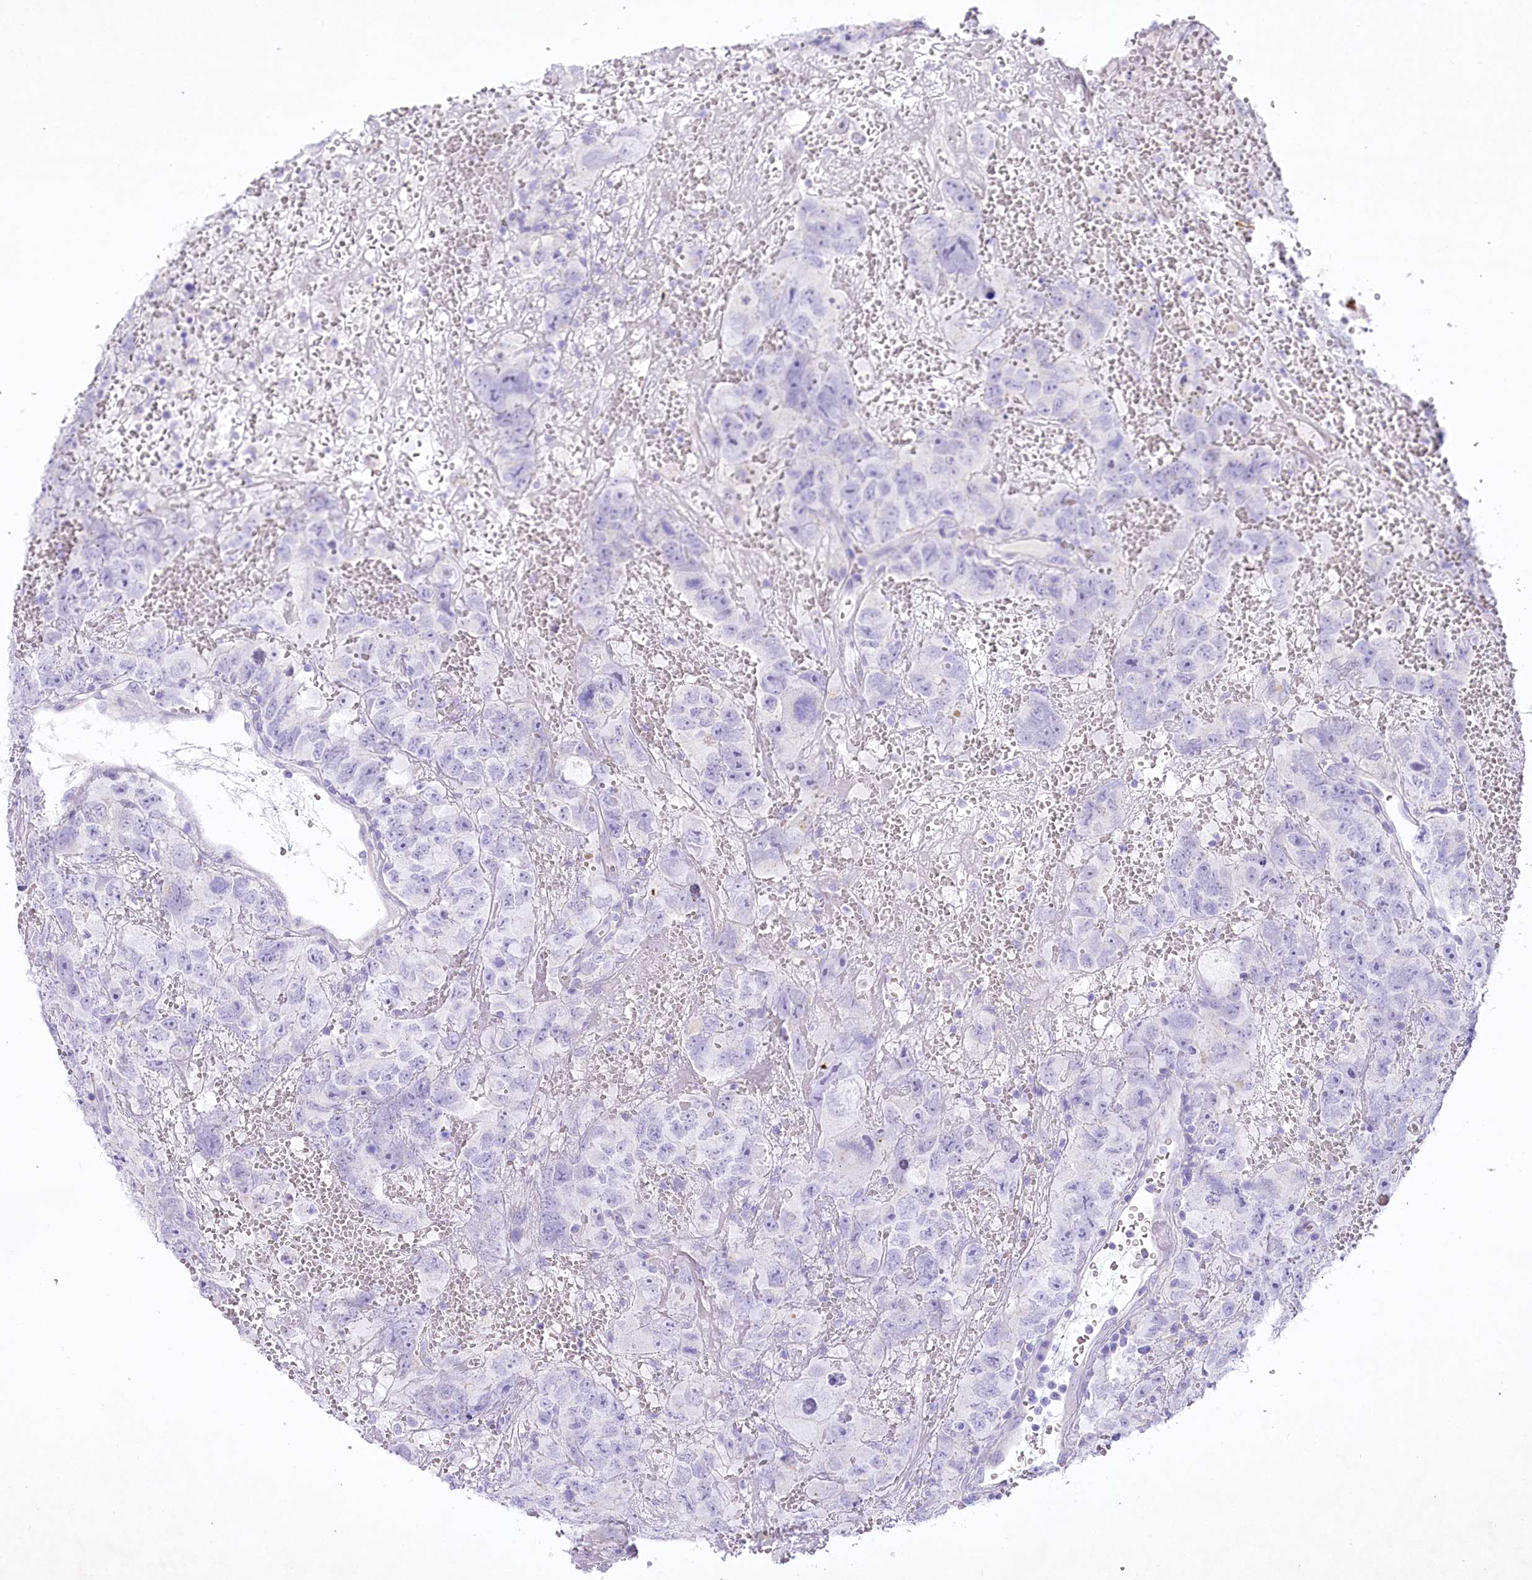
{"staining": {"intensity": "negative", "quantity": "none", "location": "none"}, "tissue": "testis cancer", "cell_type": "Tumor cells", "image_type": "cancer", "snomed": [{"axis": "morphology", "description": "Carcinoma, Embryonal, NOS"}, {"axis": "topography", "description": "Testis"}], "caption": "Tumor cells are negative for brown protein staining in testis embryonal carcinoma. The staining is performed using DAB (3,3'-diaminobenzidine) brown chromogen with nuclei counter-stained in using hematoxylin.", "gene": "MYOZ1", "patient": {"sex": "male", "age": 45}}